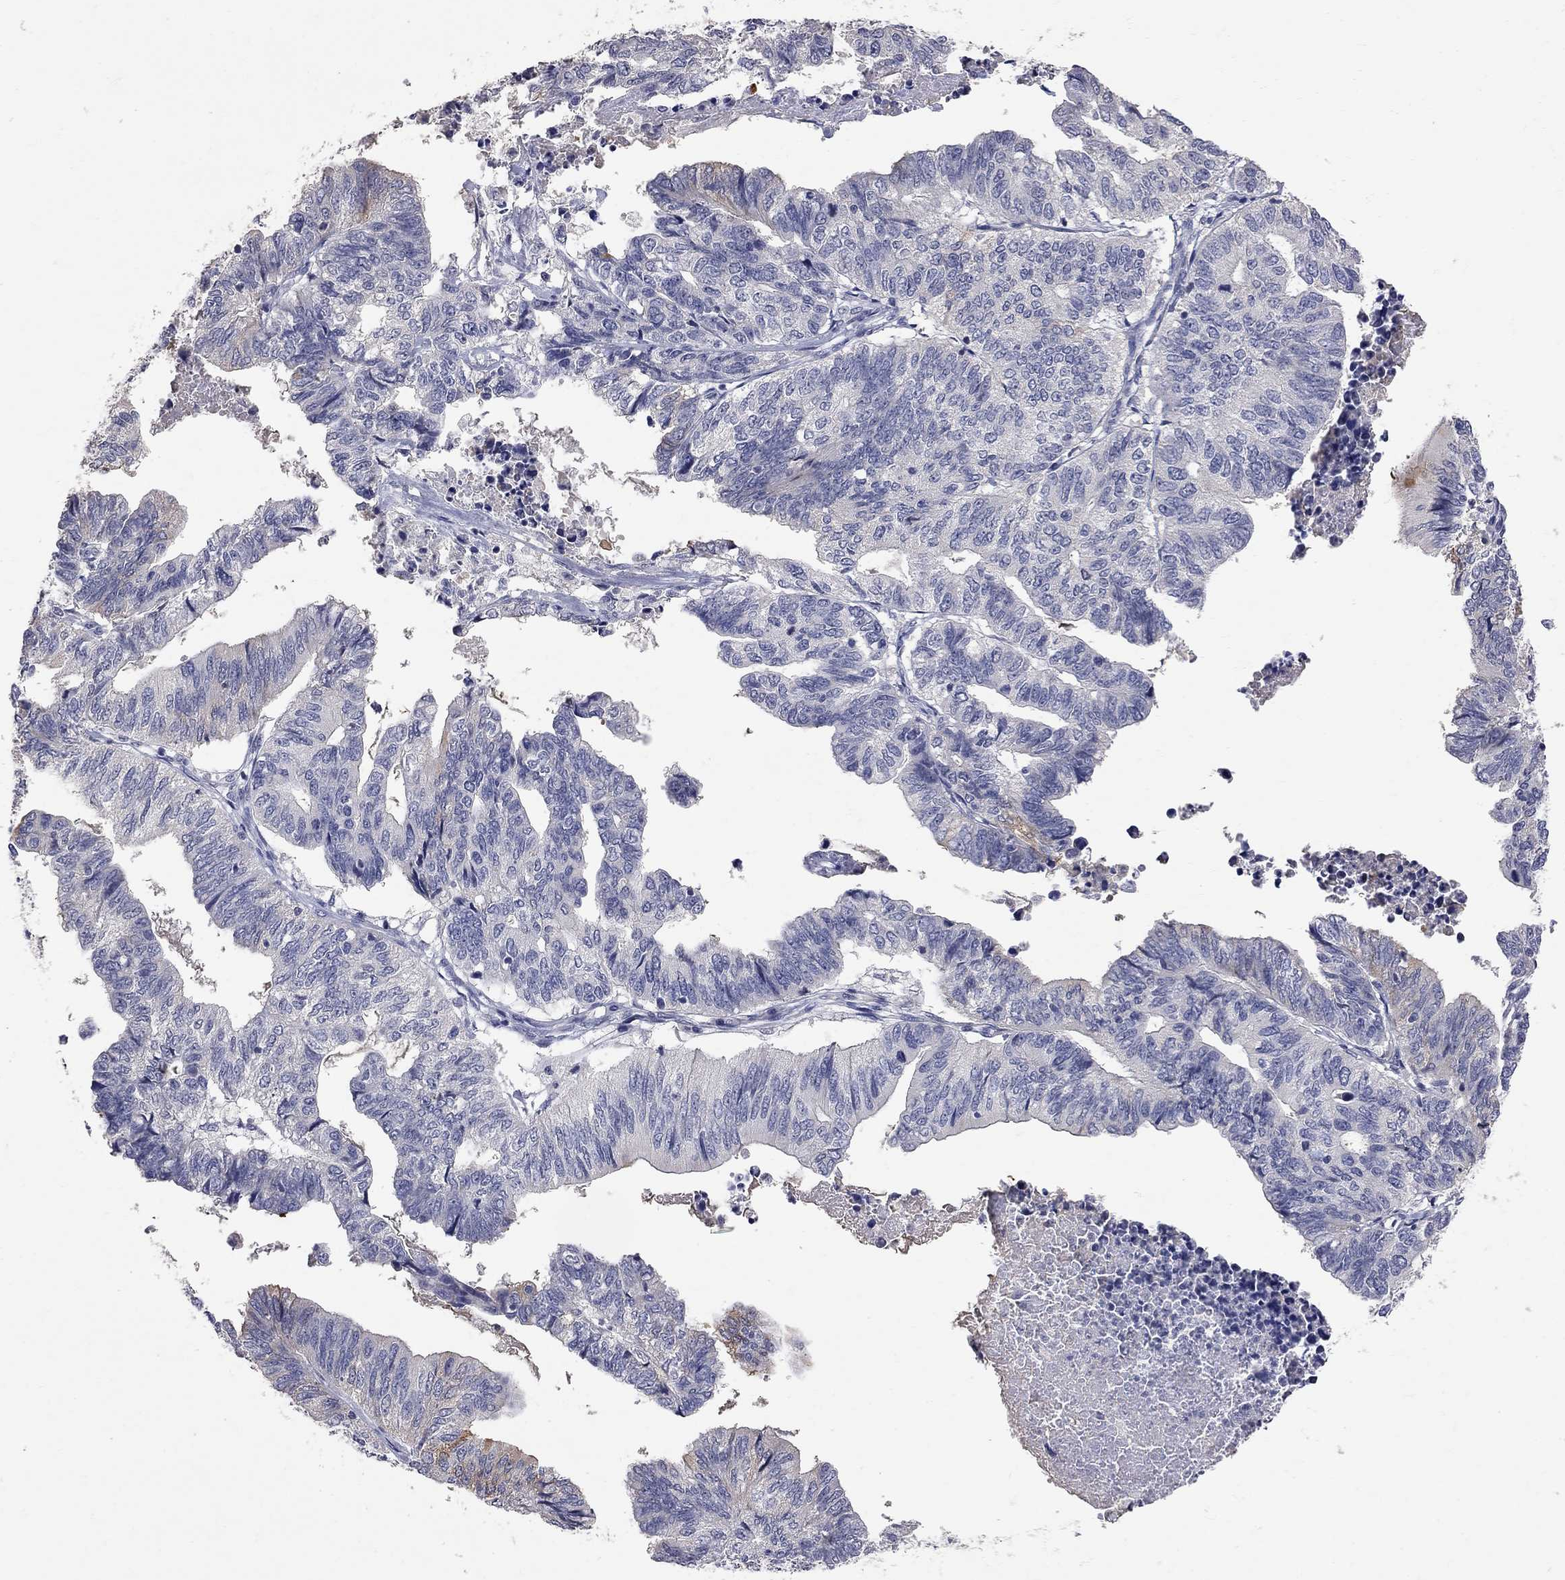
{"staining": {"intensity": "negative", "quantity": "none", "location": "none"}, "tissue": "stomach cancer", "cell_type": "Tumor cells", "image_type": "cancer", "snomed": [{"axis": "morphology", "description": "Adenocarcinoma, NOS"}, {"axis": "topography", "description": "Stomach, upper"}], "caption": "Tumor cells are negative for brown protein staining in stomach cancer (adenocarcinoma).", "gene": "NOS2", "patient": {"sex": "female", "age": 67}}